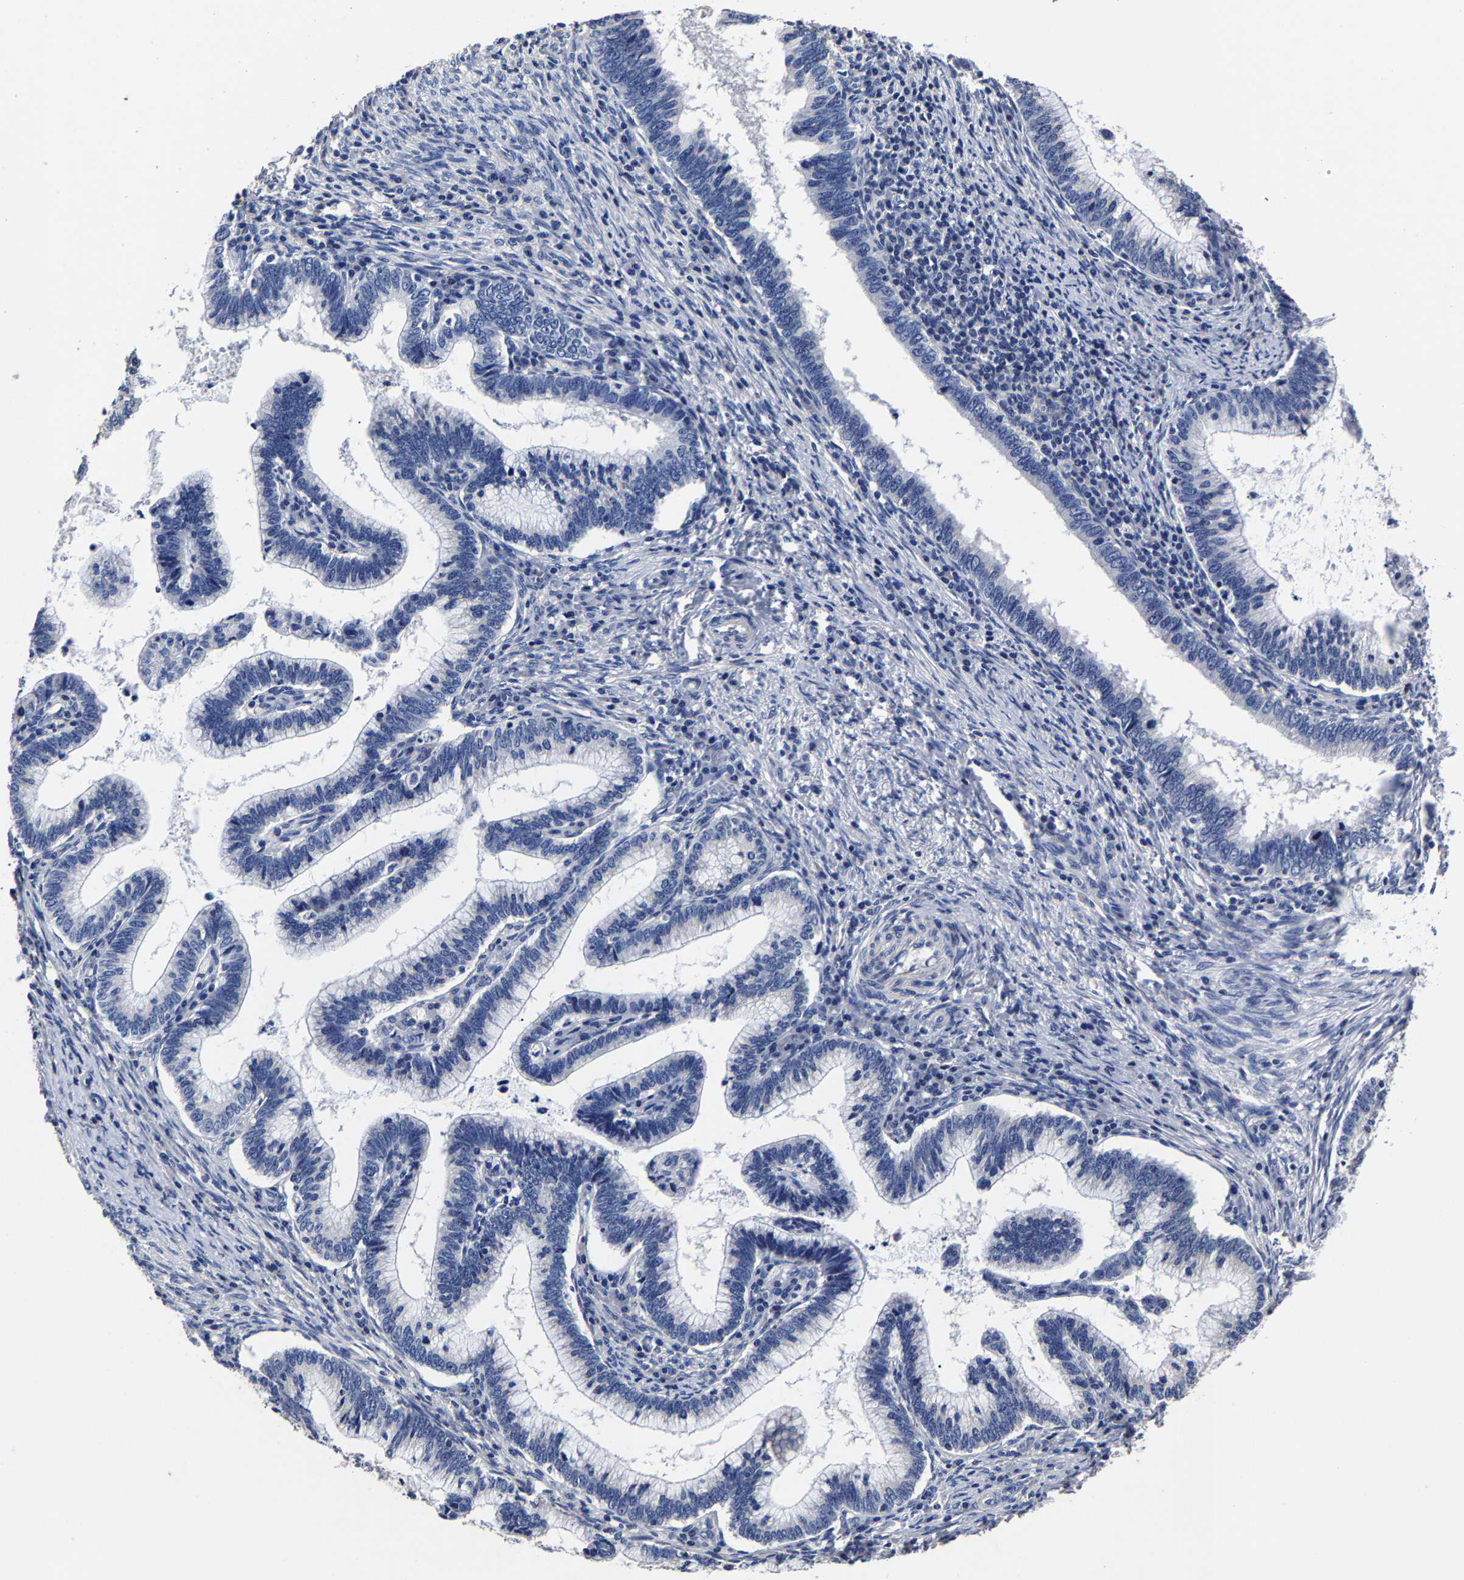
{"staining": {"intensity": "negative", "quantity": "none", "location": "none"}, "tissue": "cervical cancer", "cell_type": "Tumor cells", "image_type": "cancer", "snomed": [{"axis": "morphology", "description": "Adenocarcinoma, NOS"}, {"axis": "topography", "description": "Cervix"}], "caption": "Tumor cells show no significant protein expression in cervical cancer (adenocarcinoma).", "gene": "AKAP4", "patient": {"sex": "female", "age": 36}}